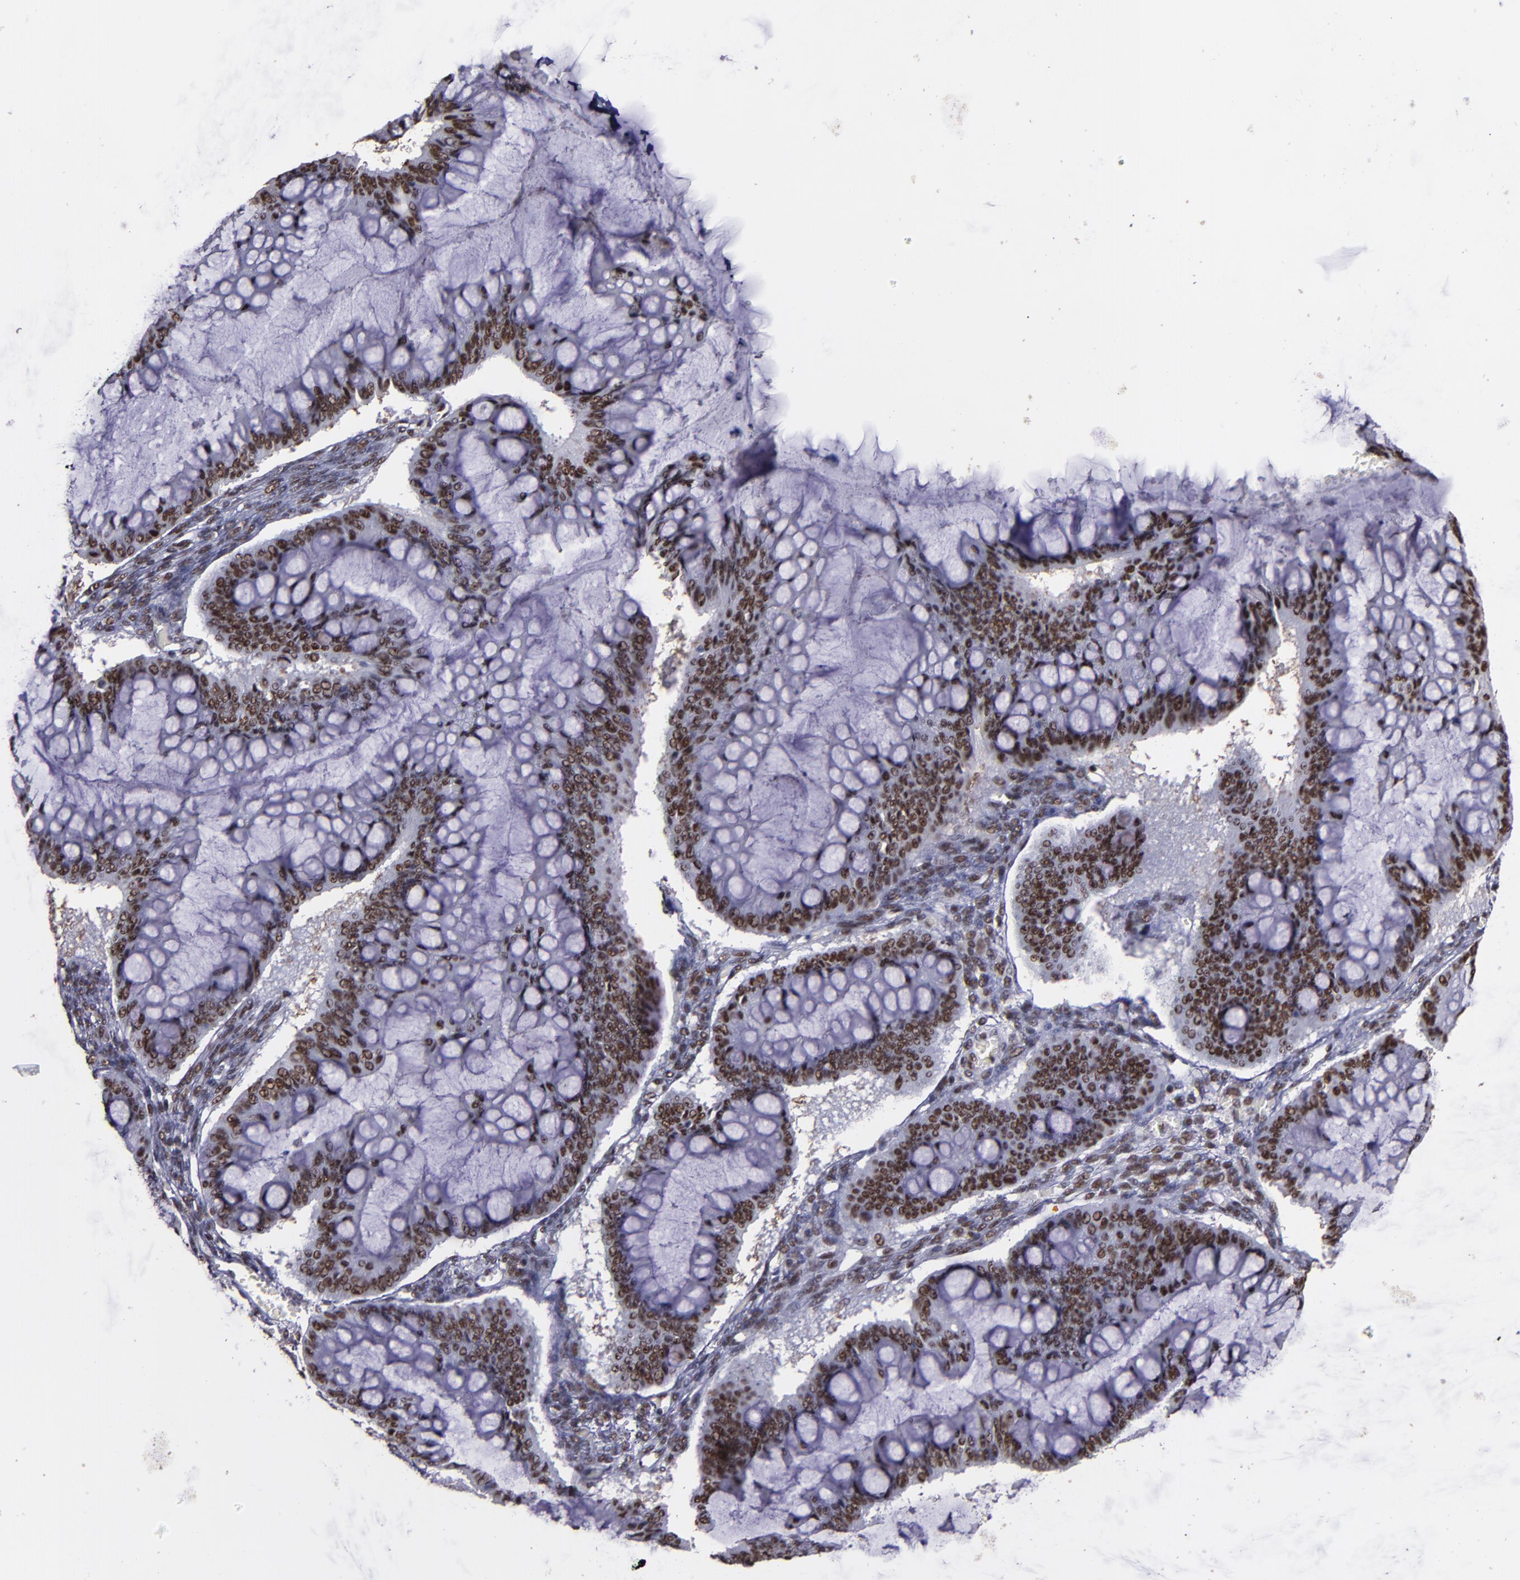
{"staining": {"intensity": "moderate", "quantity": ">75%", "location": "nuclear"}, "tissue": "ovarian cancer", "cell_type": "Tumor cells", "image_type": "cancer", "snomed": [{"axis": "morphology", "description": "Cystadenocarcinoma, mucinous, NOS"}, {"axis": "topography", "description": "Ovary"}], "caption": "Approximately >75% of tumor cells in human ovarian cancer reveal moderate nuclear protein staining as visualized by brown immunohistochemical staining.", "gene": "PPP4R3A", "patient": {"sex": "female", "age": 73}}